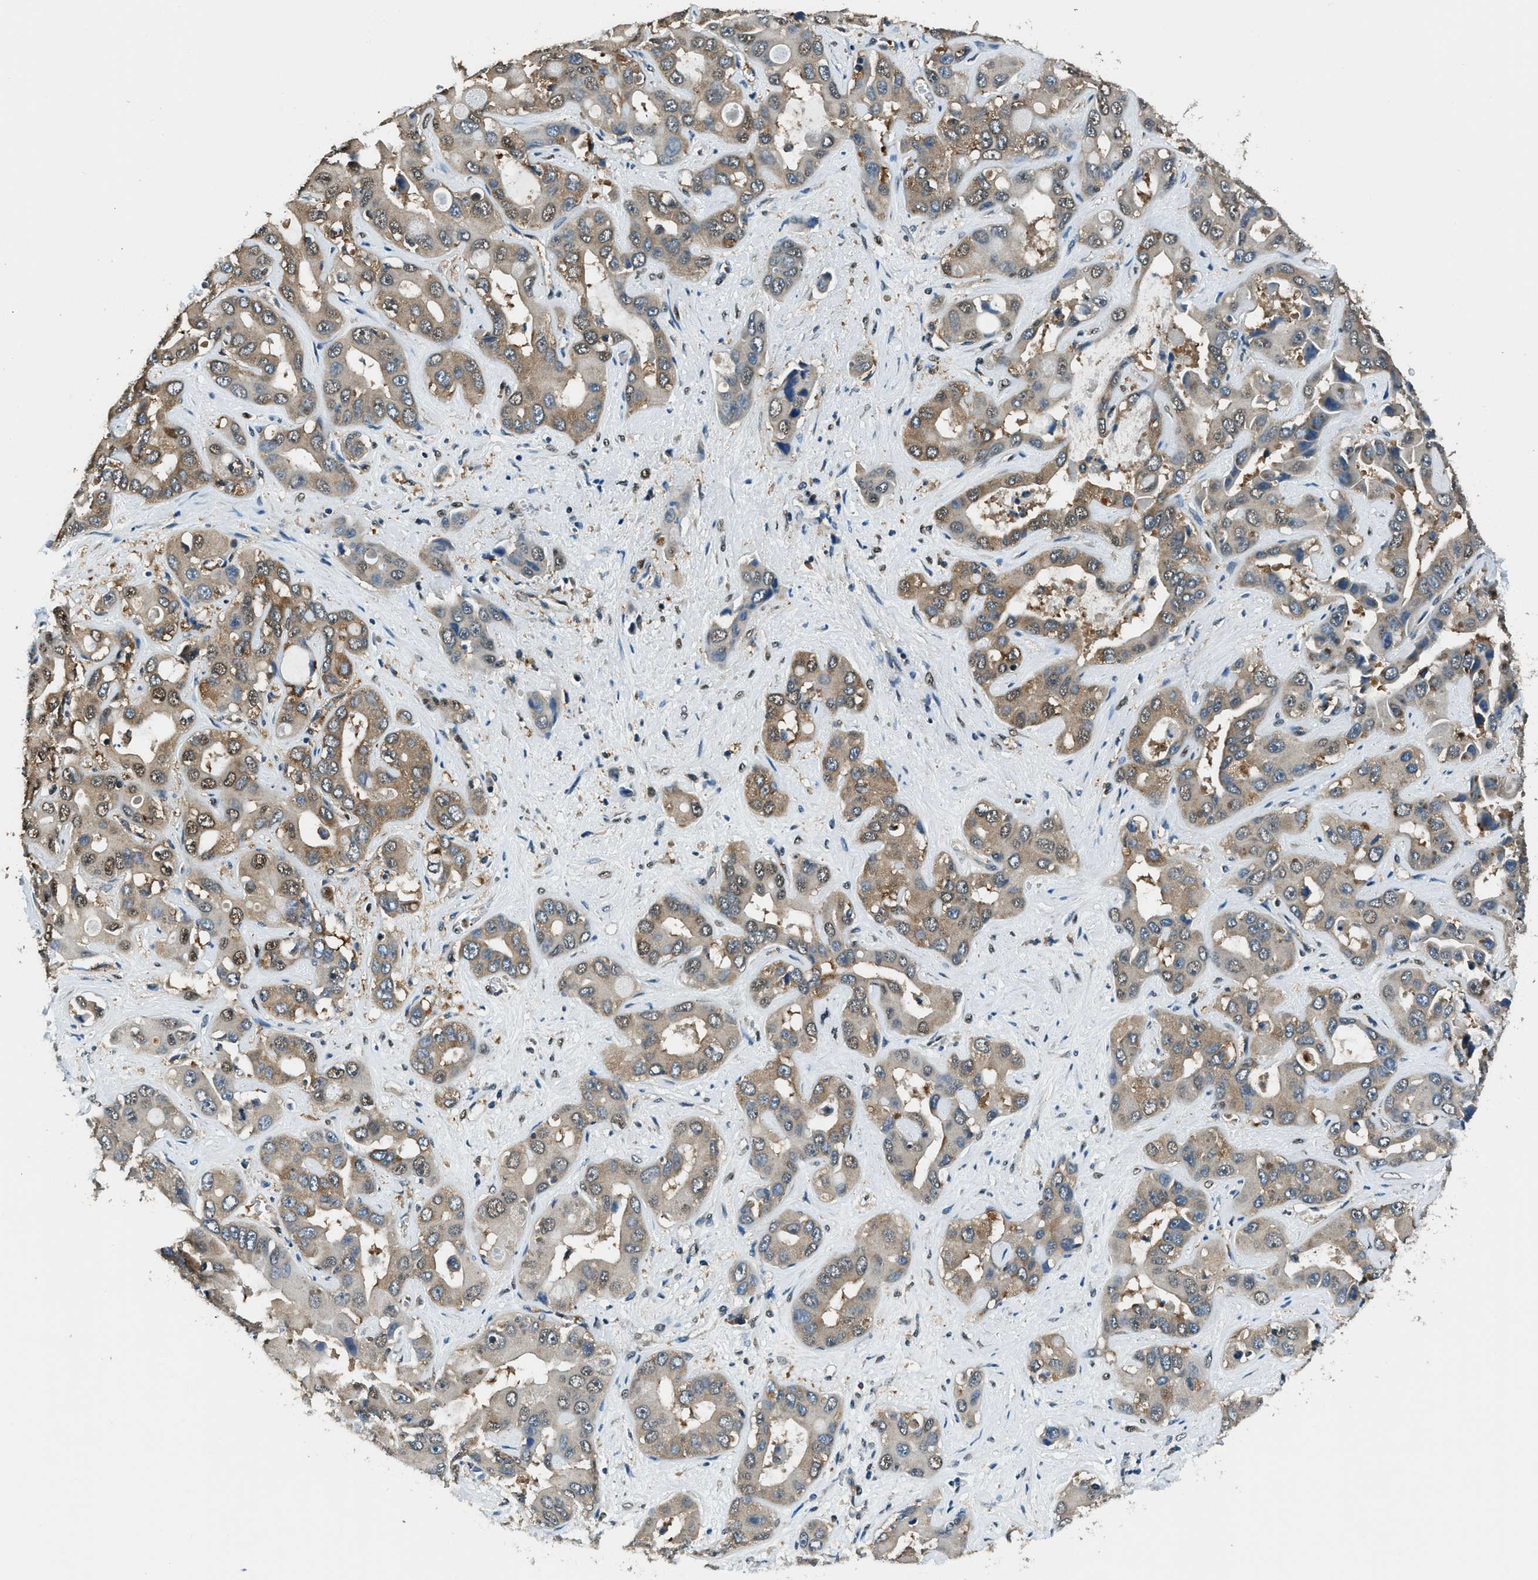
{"staining": {"intensity": "weak", "quantity": "25%-75%", "location": "cytoplasmic/membranous"}, "tissue": "liver cancer", "cell_type": "Tumor cells", "image_type": "cancer", "snomed": [{"axis": "morphology", "description": "Cholangiocarcinoma"}, {"axis": "topography", "description": "Liver"}], "caption": "Protein staining reveals weak cytoplasmic/membranous positivity in about 25%-75% of tumor cells in liver cholangiocarcinoma. (Stains: DAB (3,3'-diaminobenzidine) in brown, nuclei in blue, Microscopy: brightfield microscopy at high magnification).", "gene": "ARFGAP2", "patient": {"sex": "female", "age": 52}}